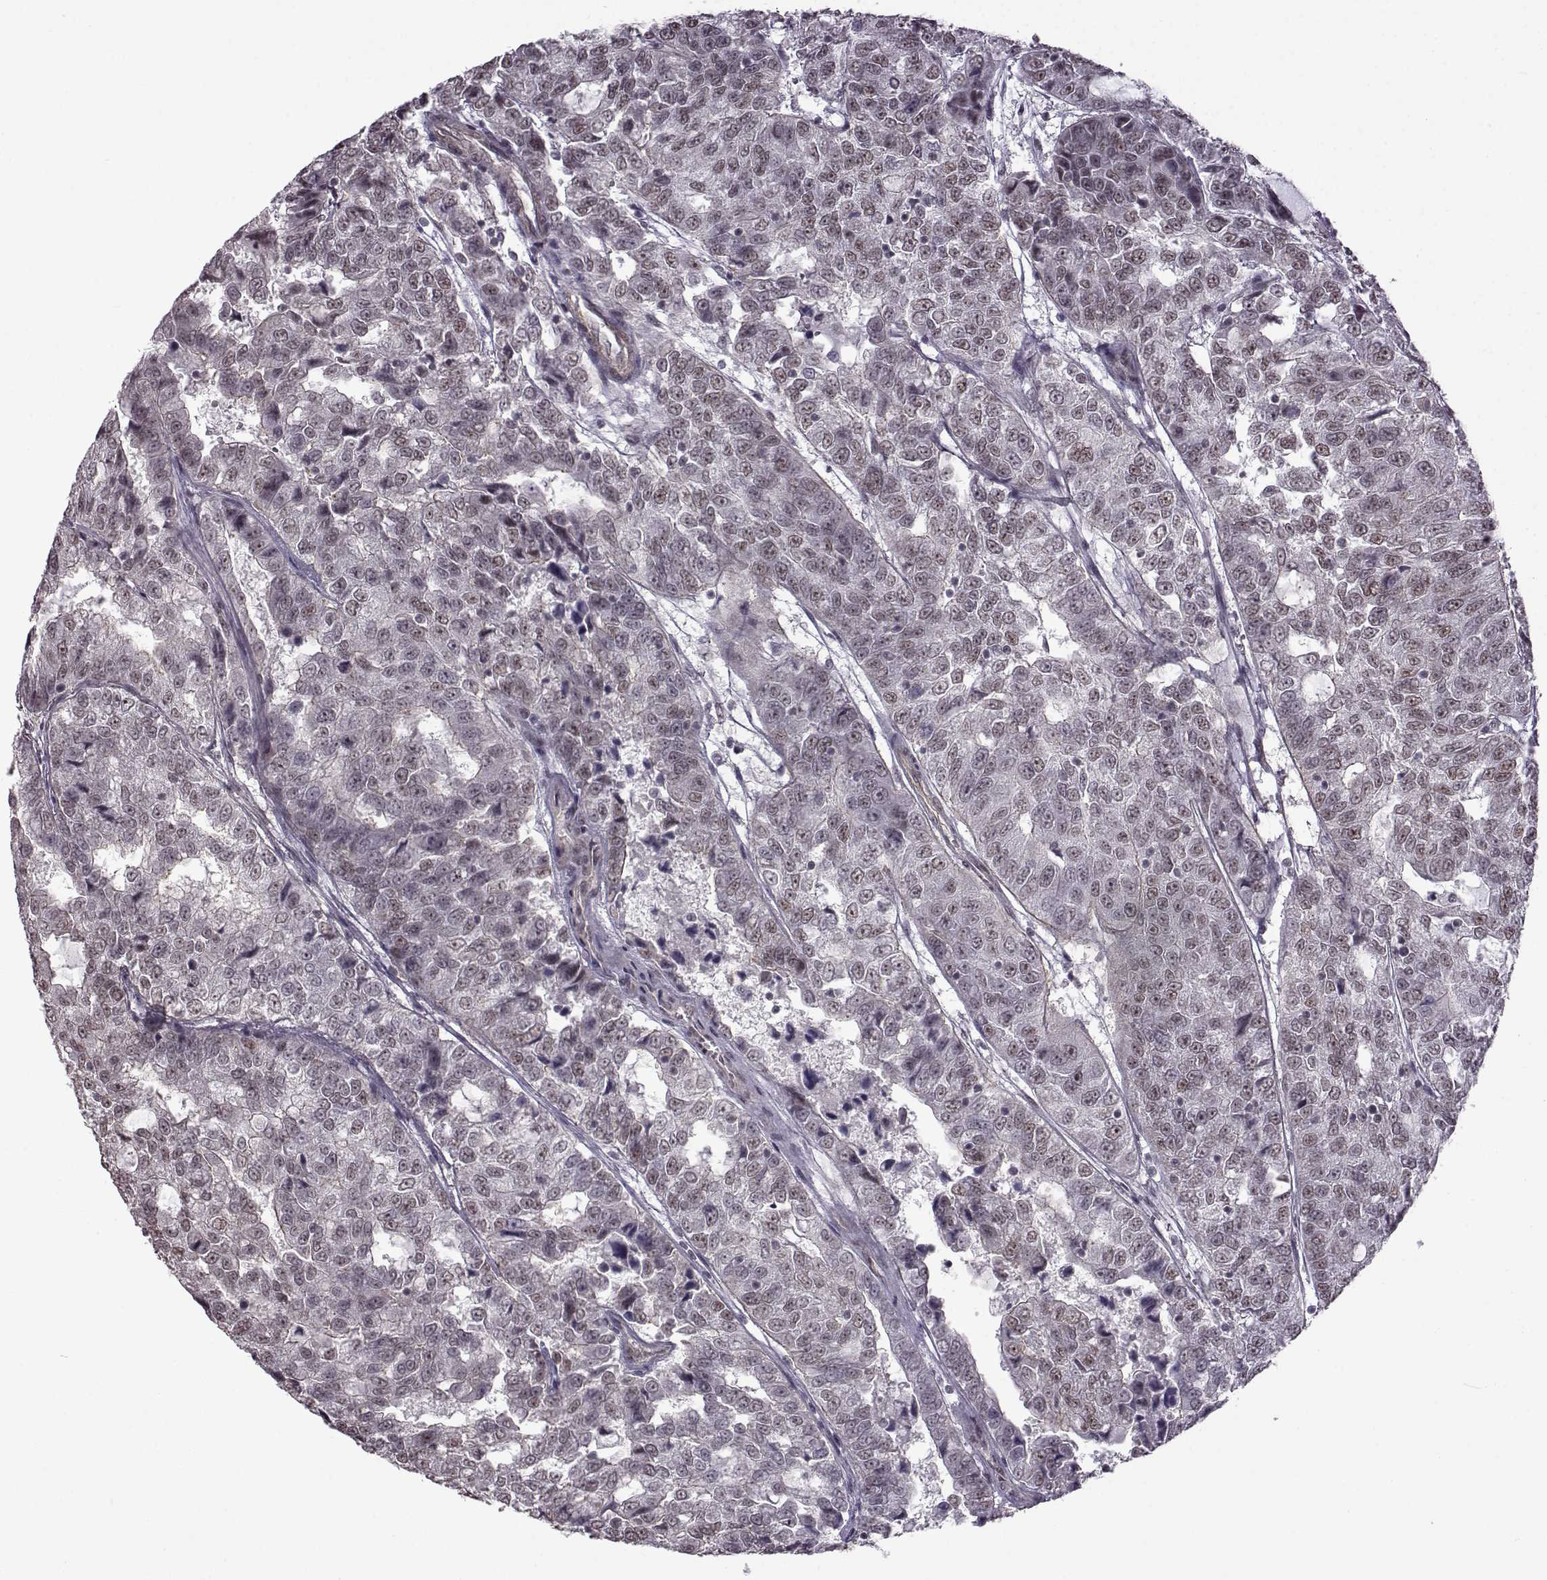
{"staining": {"intensity": "weak", "quantity": "<25%", "location": "nuclear"}, "tissue": "urothelial cancer", "cell_type": "Tumor cells", "image_type": "cancer", "snomed": [{"axis": "morphology", "description": "Urothelial carcinoma, NOS"}, {"axis": "morphology", "description": "Urothelial carcinoma, High grade"}, {"axis": "topography", "description": "Urinary bladder"}], "caption": "This is an IHC photomicrograph of human high-grade urothelial carcinoma. There is no staining in tumor cells.", "gene": "SYNPO2", "patient": {"sex": "female", "age": 73}}